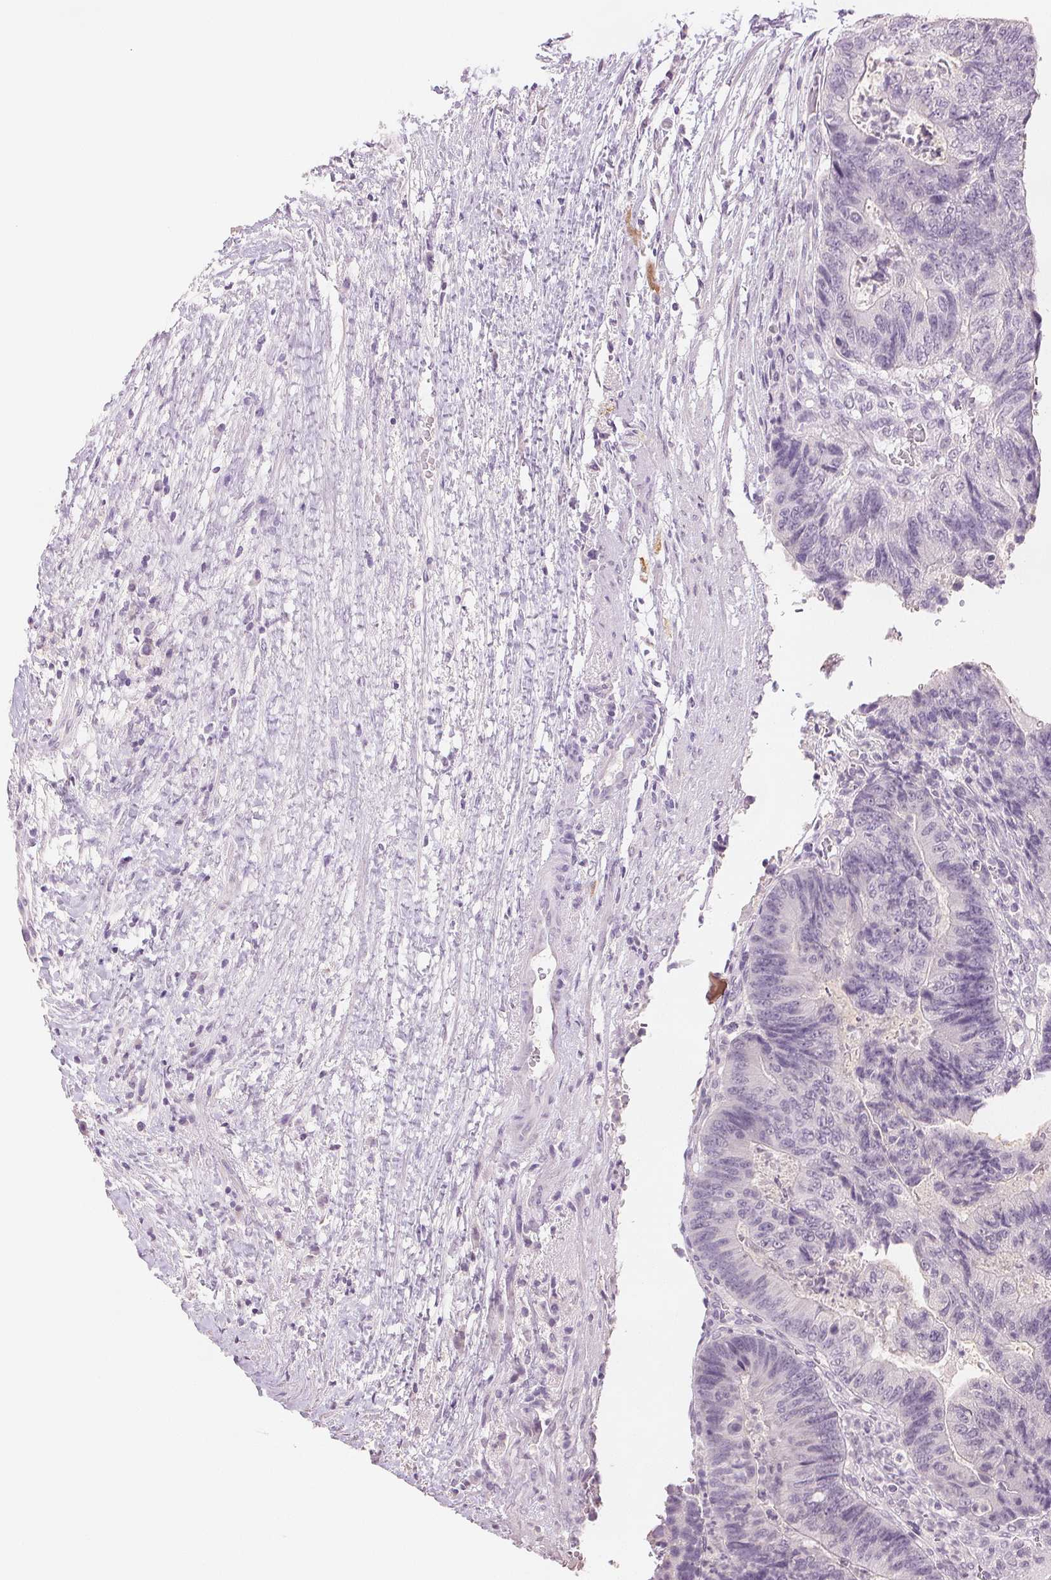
{"staining": {"intensity": "negative", "quantity": "none", "location": "none"}, "tissue": "colorectal cancer", "cell_type": "Tumor cells", "image_type": "cancer", "snomed": [{"axis": "morphology", "description": "Adenocarcinoma, NOS"}, {"axis": "topography", "description": "Colon"}], "caption": "Immunohistochemical staining of colorectal adenocarcinoma reveals no significant expression in tumor cells.", "gene": "SCGN", "patient": {"sex": "female", "age": 48}}